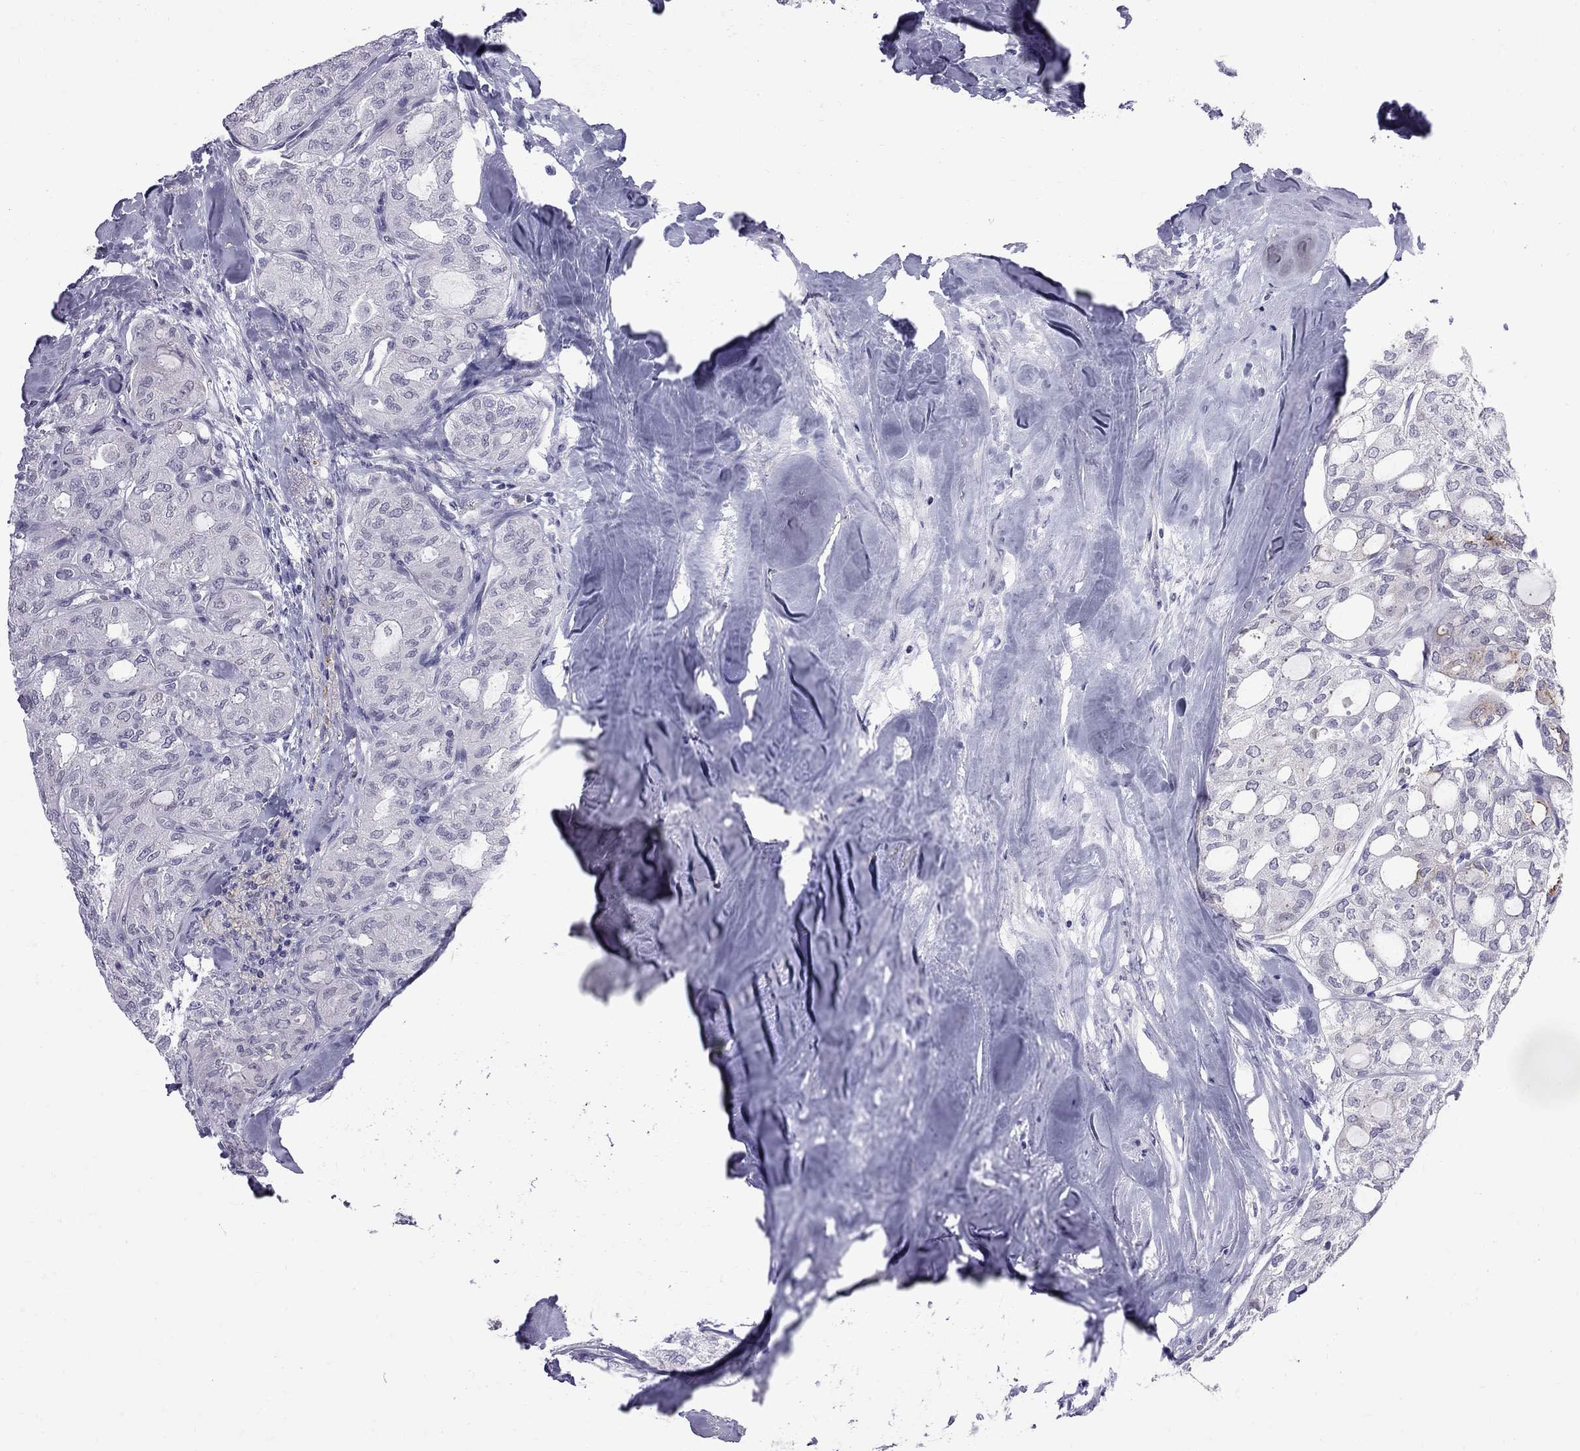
{"staining": {"intensity": "moderate", "quantity": "<25%", "location": "cytoplasmic/membranous"}, "tissue": "thyroid cancer", "cell_type": "Tumor cells", "image_type": "cancer", "snomed": [{"axis": "morphology", "description": "Follicular adenoma carcinoma, NOS"}, {"axis": "topography", "description": "Thyroid gland"}], "caption": "Moderate cytoplasmic/membranous positivity for a protein is identified in approximately <25% of tumor cells of thyroid cancer (follicular adenoma carcinoma) using immunohistochemistry.", "gene": "MUC15", "patient": {"sex": "male", "age": 75}}